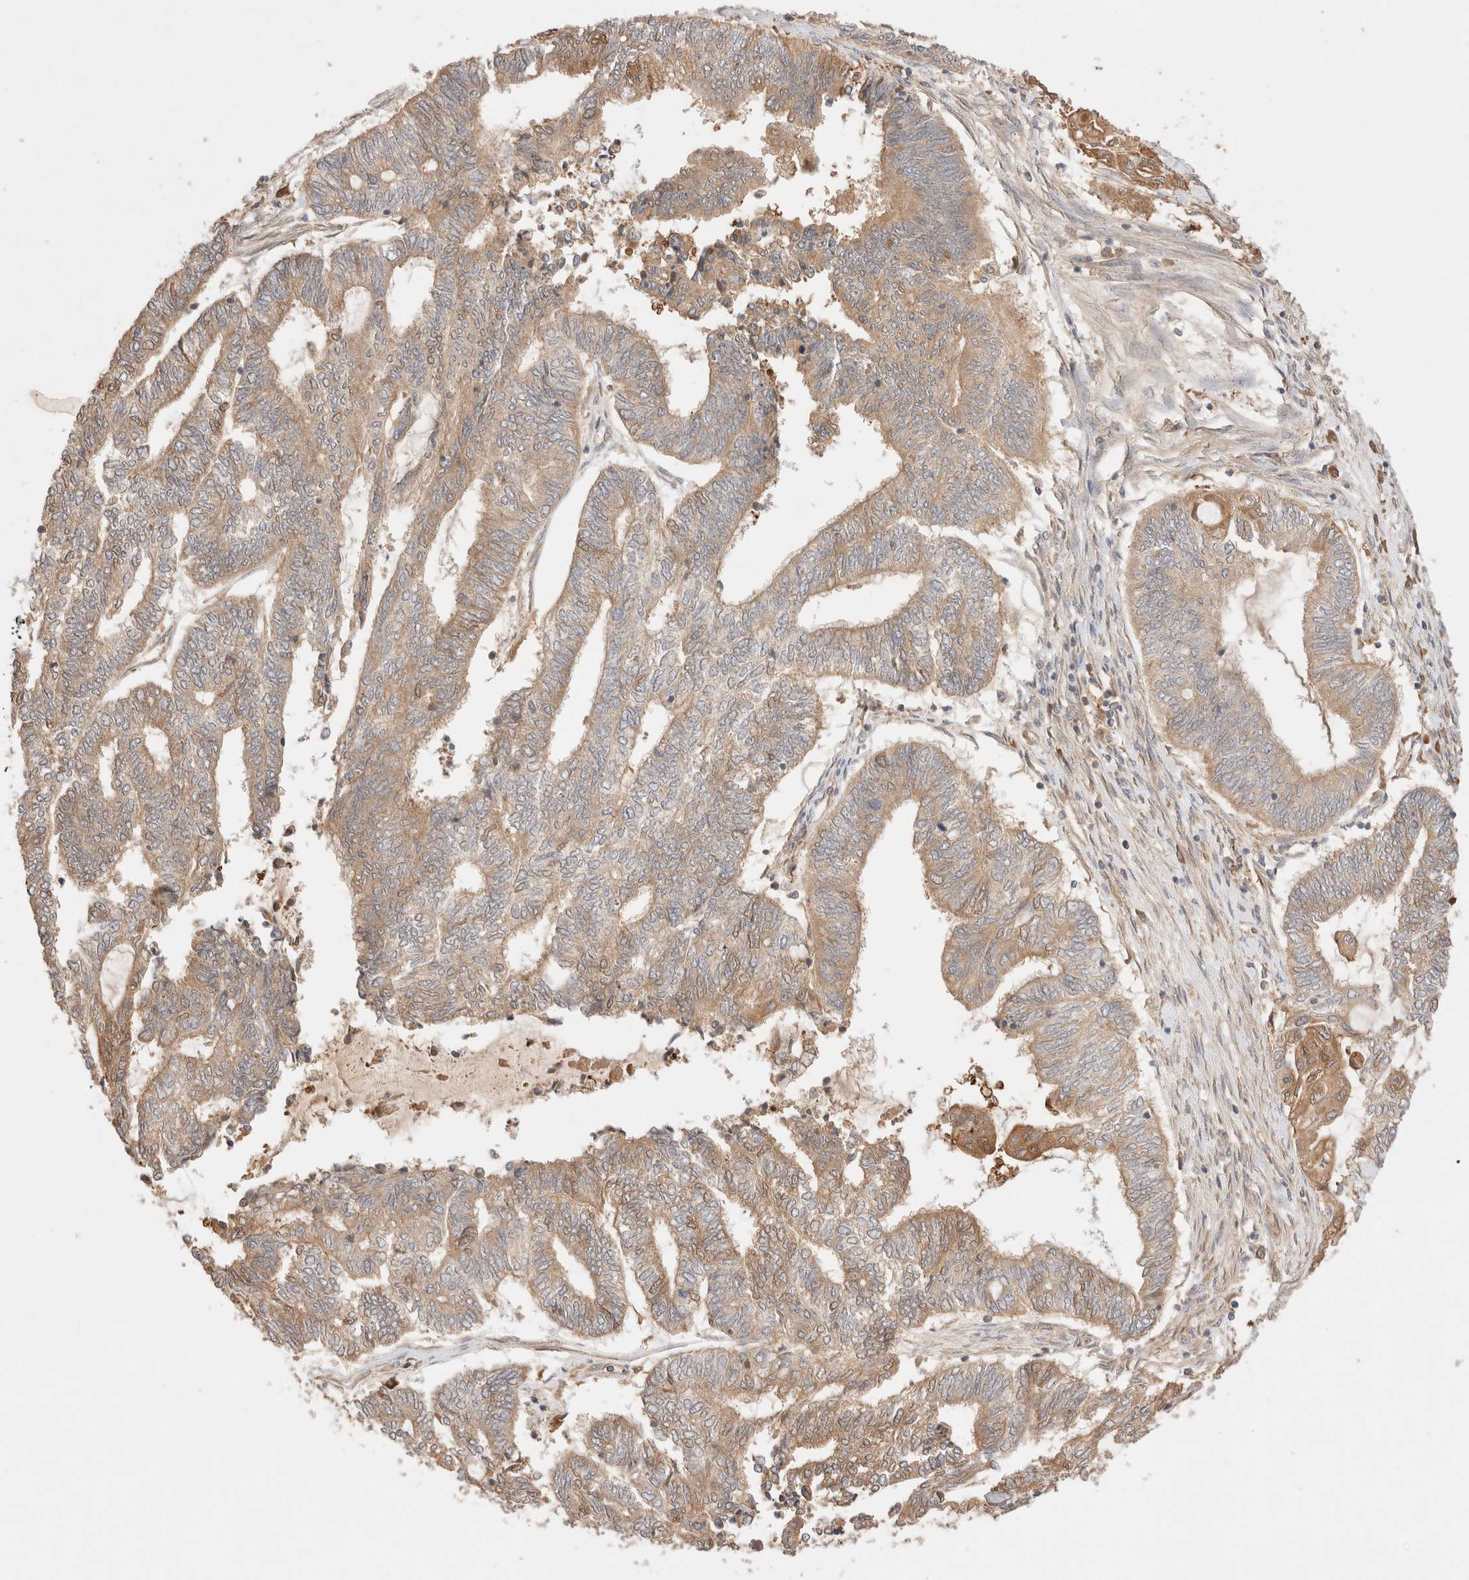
{"staining": {"intensity": "moderate", "quantity": ">75%", "location": "cytoplasmic/membranous"}, "tissue": "endometrial cancer", "cell_type": "Tumor cells", "image_type": "cancer", "snomed": [{"axis": "morphology", "description": "Adenocarcinoma, NOS"}, {"axis": "topography", "description": "Uterus"}, {"axis": "topography", "description": "Endometrium"}], "caption": "This is an image of immunohistochemistry (IHC) staining of endometrial cancer (adenocarcinoma), which shows moderate expression in the cytoplasmic/membranous of tumor cells.", "gene": "CARNMT1", "patient": {"sex": "female", "age": 70}}